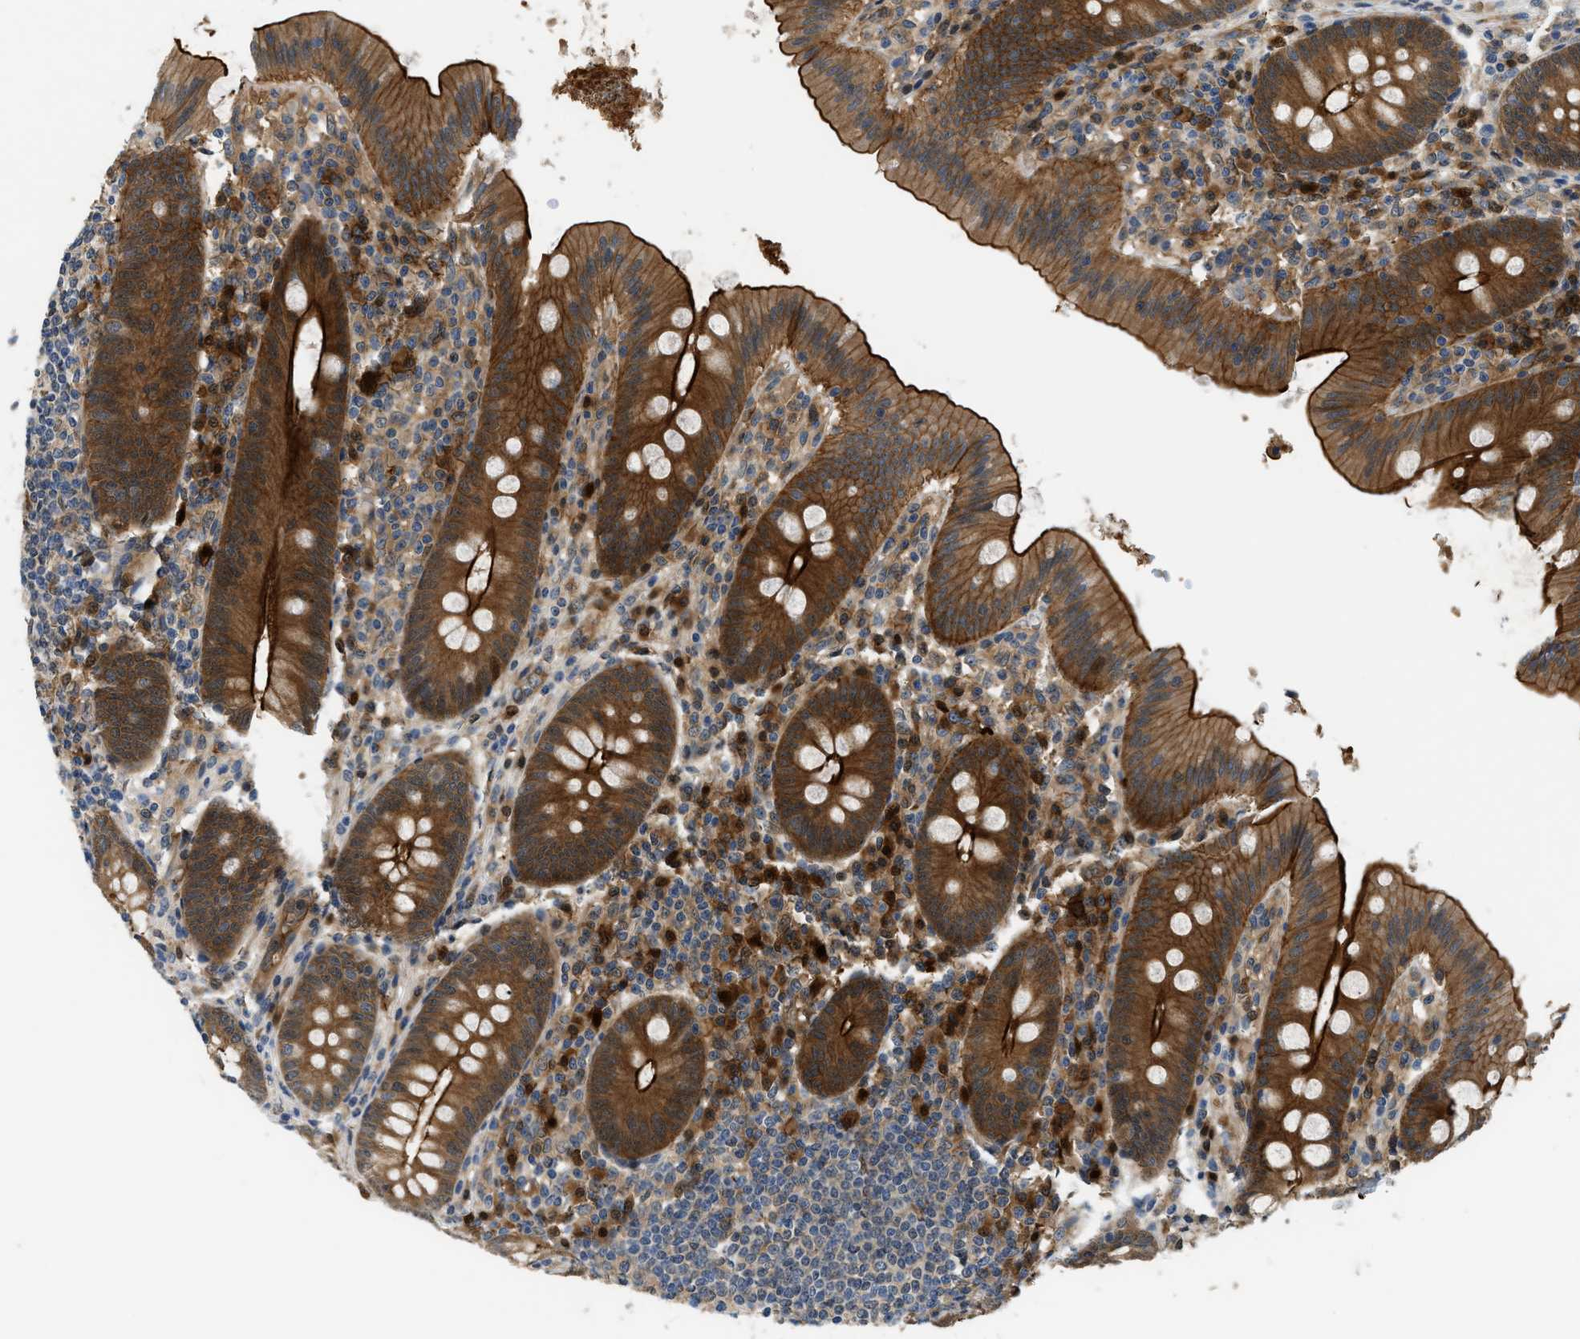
{"staining": {"intensity": "strong", "quantity": ">75%", "location": "cytoplasmic/membranous"}, "tissue": "appendix", "cell_type": "Glandular cells", "image_type": "normal", "snomed": [{"axis": "morphology", "description": "Normal tissue, NOS"}, {"axis": "topography", "description": "Appendix"}], "caption": "Approximately >75% of glandular cells in unremarkable human appendix demonstrate strong cytoplasmic/membranous protein staining as visualized by brown immunohistochemical staining.", "gene": "TRAK2", "patient": {"sex": "male", "age": 56}}